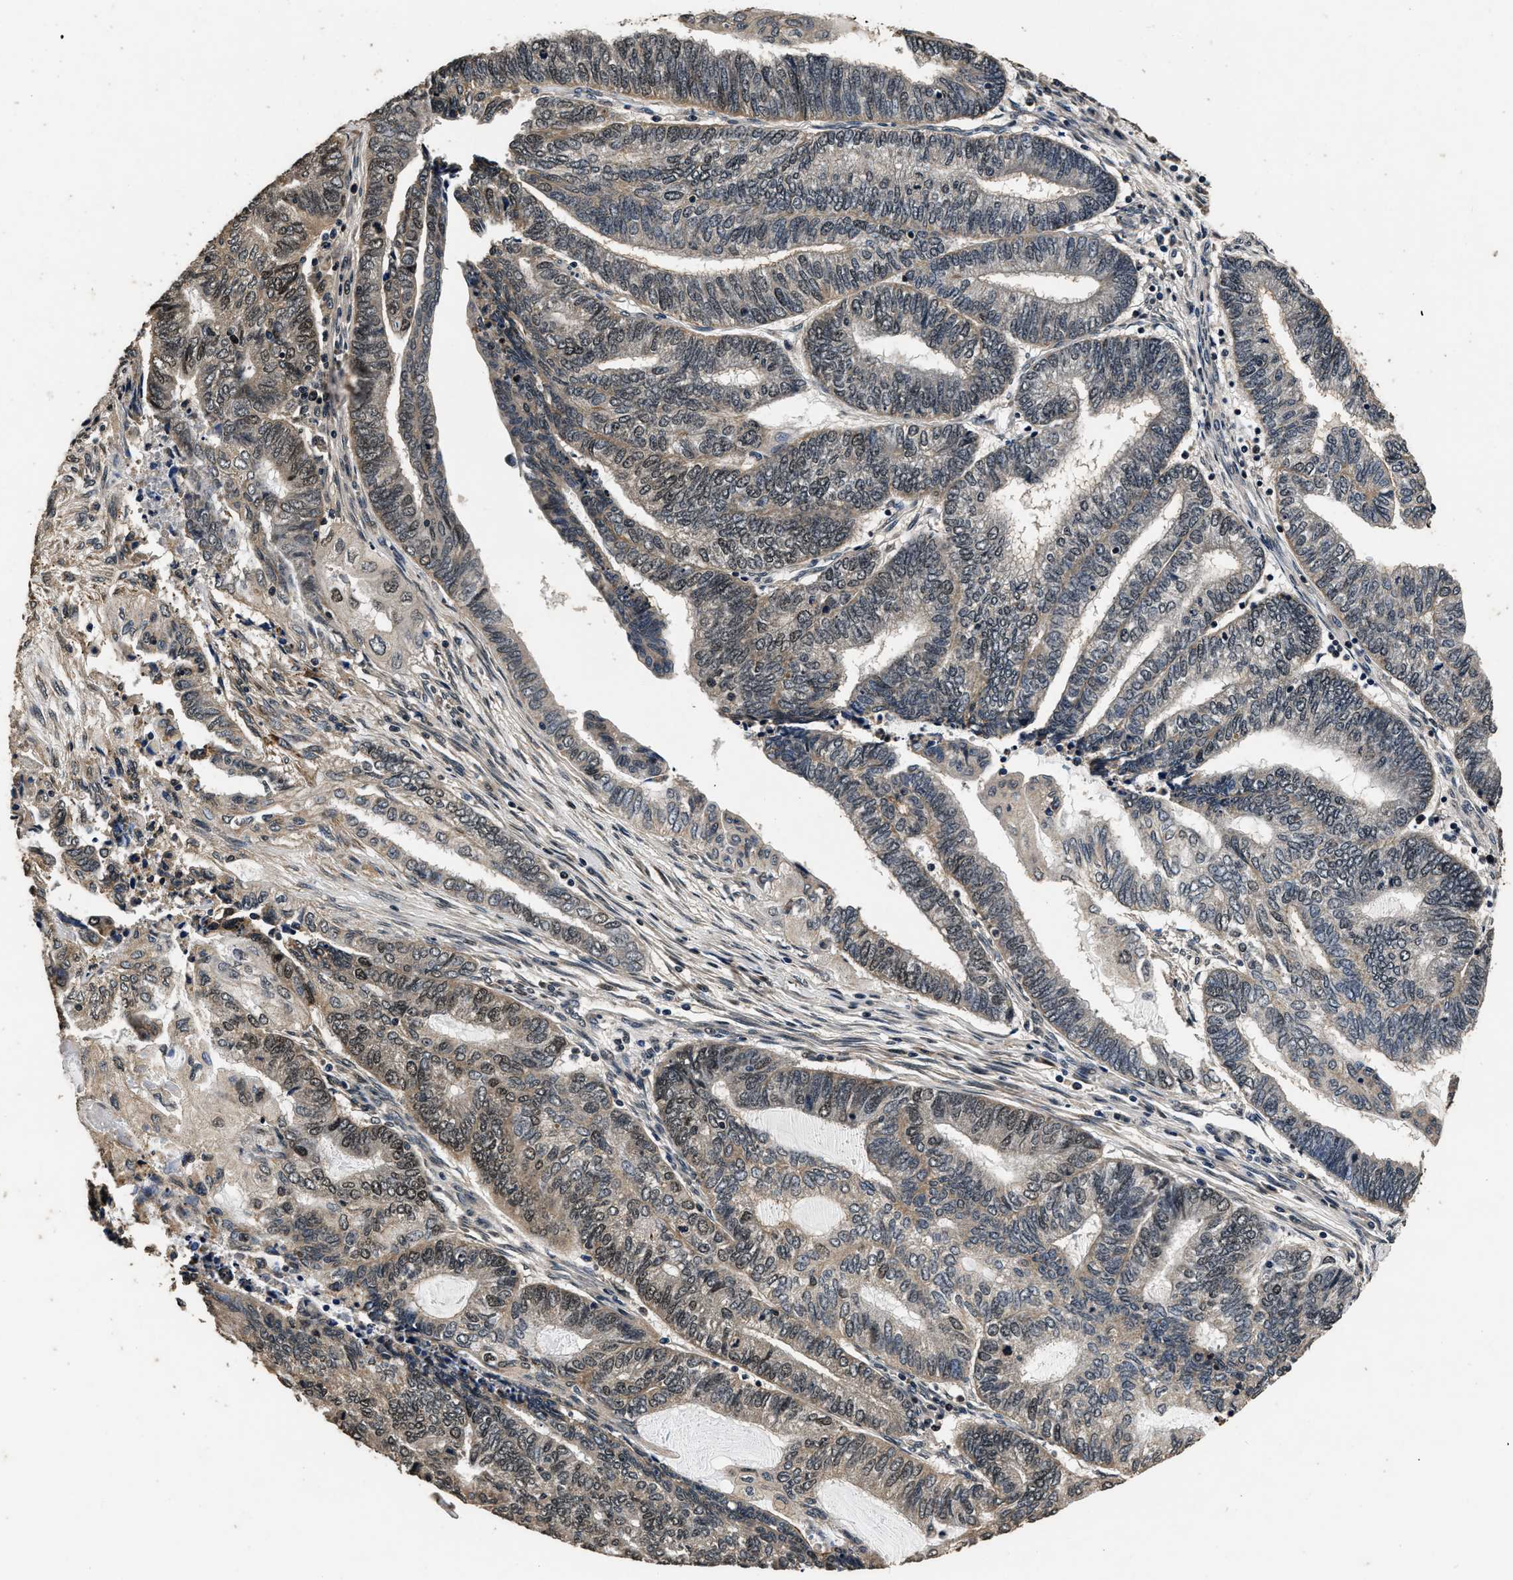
{"staining": {"intensity": "moderate", "quantity": "<25%", "location": "nuclear"}, "tissue": "endometrial cancer", "cell_type": "Tumor cells", "image_type": "cancer", "snomed": [{"axis": "morphology", "description": "Adenocarcinoma, NOS"}, {"axis": "topography", "description": "Uterus"}, {"axis": "topography", "description": "Endometrium"}], "caption": "IHC (DAB) staining of endometrial cancer (adenocarcinoma) shows moderate nuclear protein staining in about <25% of tumor cells.", "gene": "CSTF1", "patient": {"sex": "female", "age": 70}}